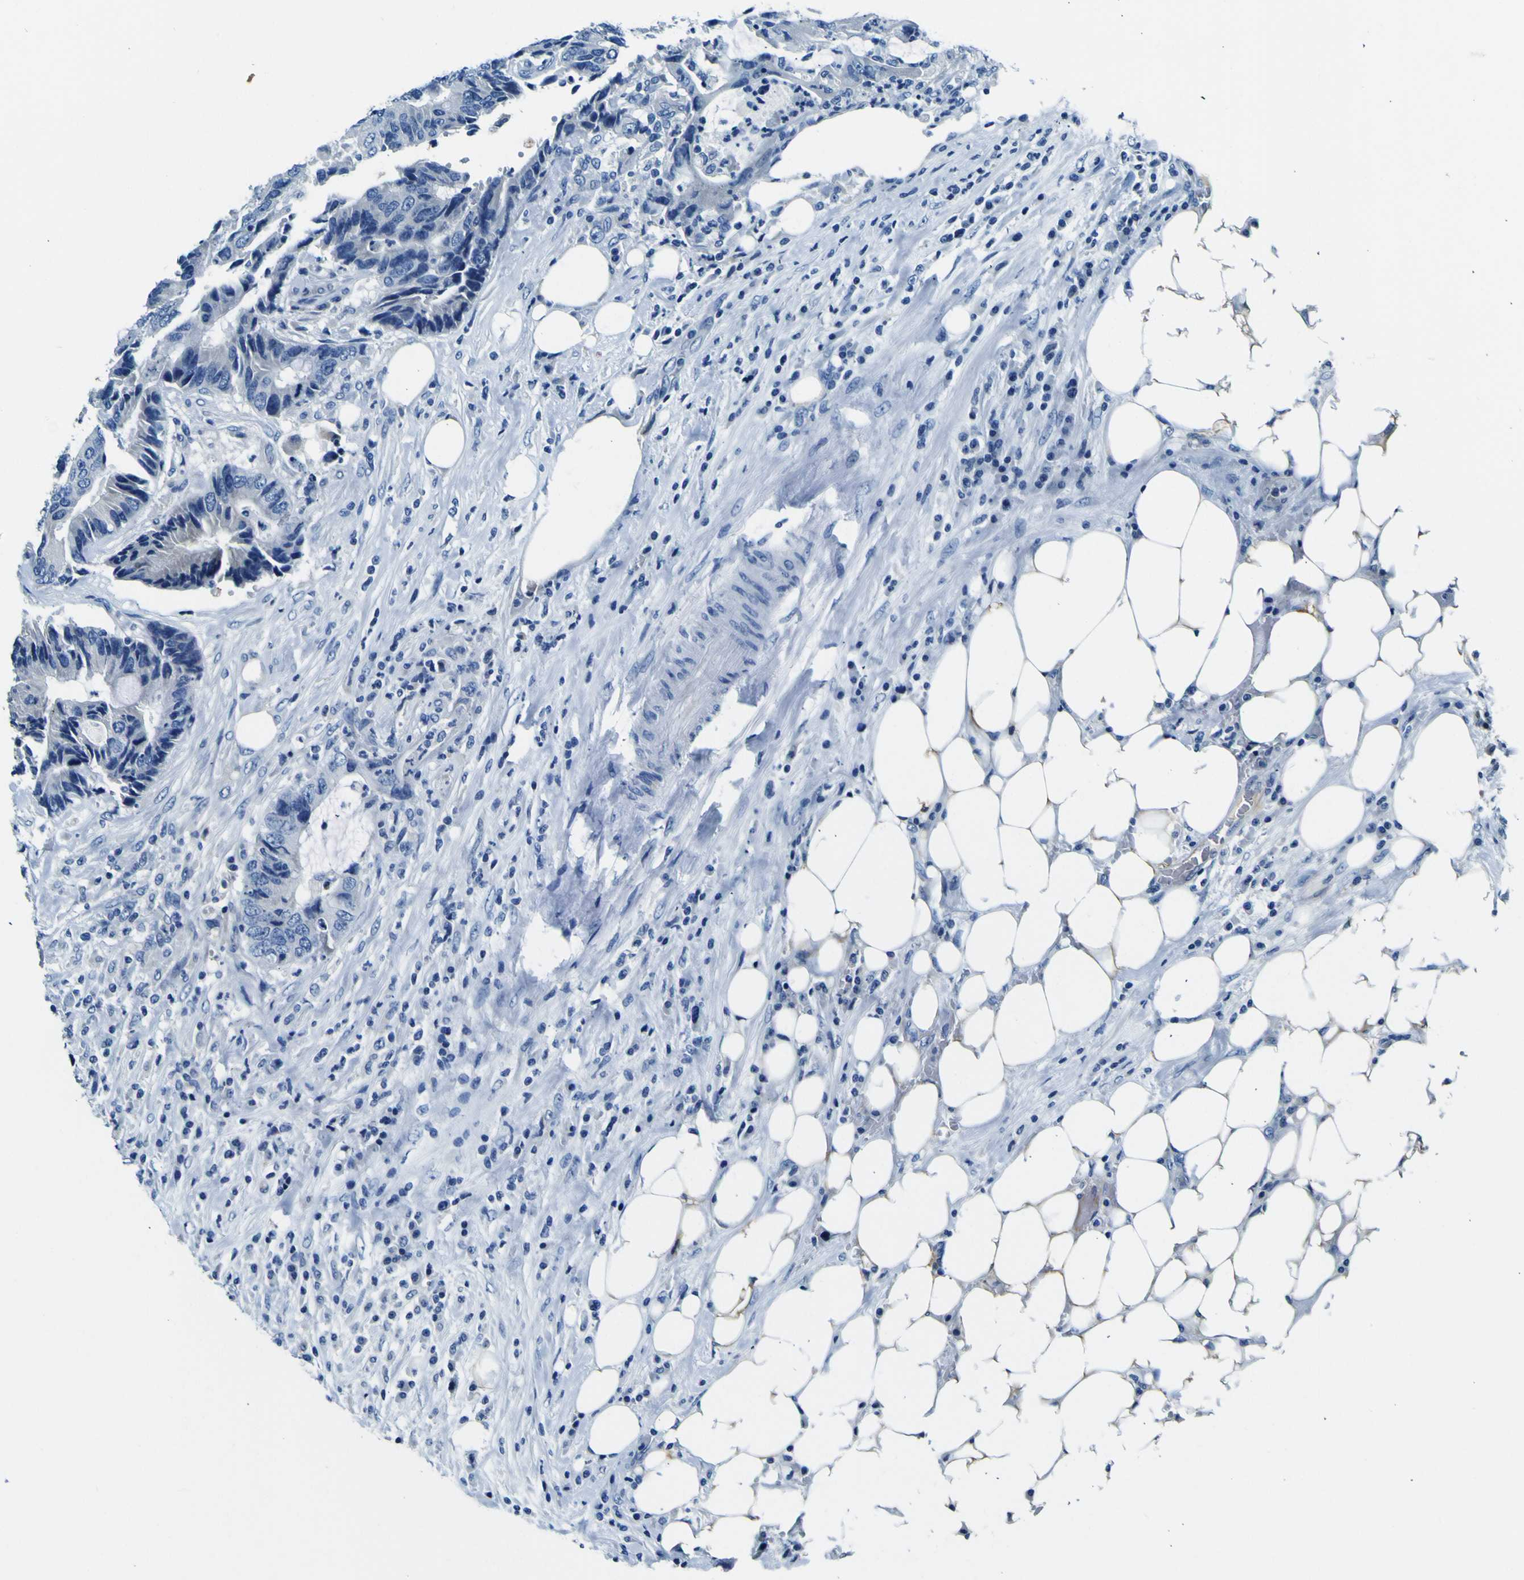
{"staining": {"intensity": "negative", "quantity": "none", "location": "none"}, "tissue": "colorectal cancer", "cell_type": "Tumor cells", "image_type": "cancer", "snomed": [{"axis": "morphology", "description": "Adenocarcinoma, NOS"}, {"axis": "topography", "description": "Colon"}], "caption": "Protein analysis of adenocarcinoma (colorectal) shows no significant positivity in tumor cells. The staining was performed using DAB to visualize the protein expression in brown, while the nuclei were stained in blue with hematoxylin (Magnification: 20x).", "gene": "ADGRA2", "patient": {"sex": "male", "age": 71}}